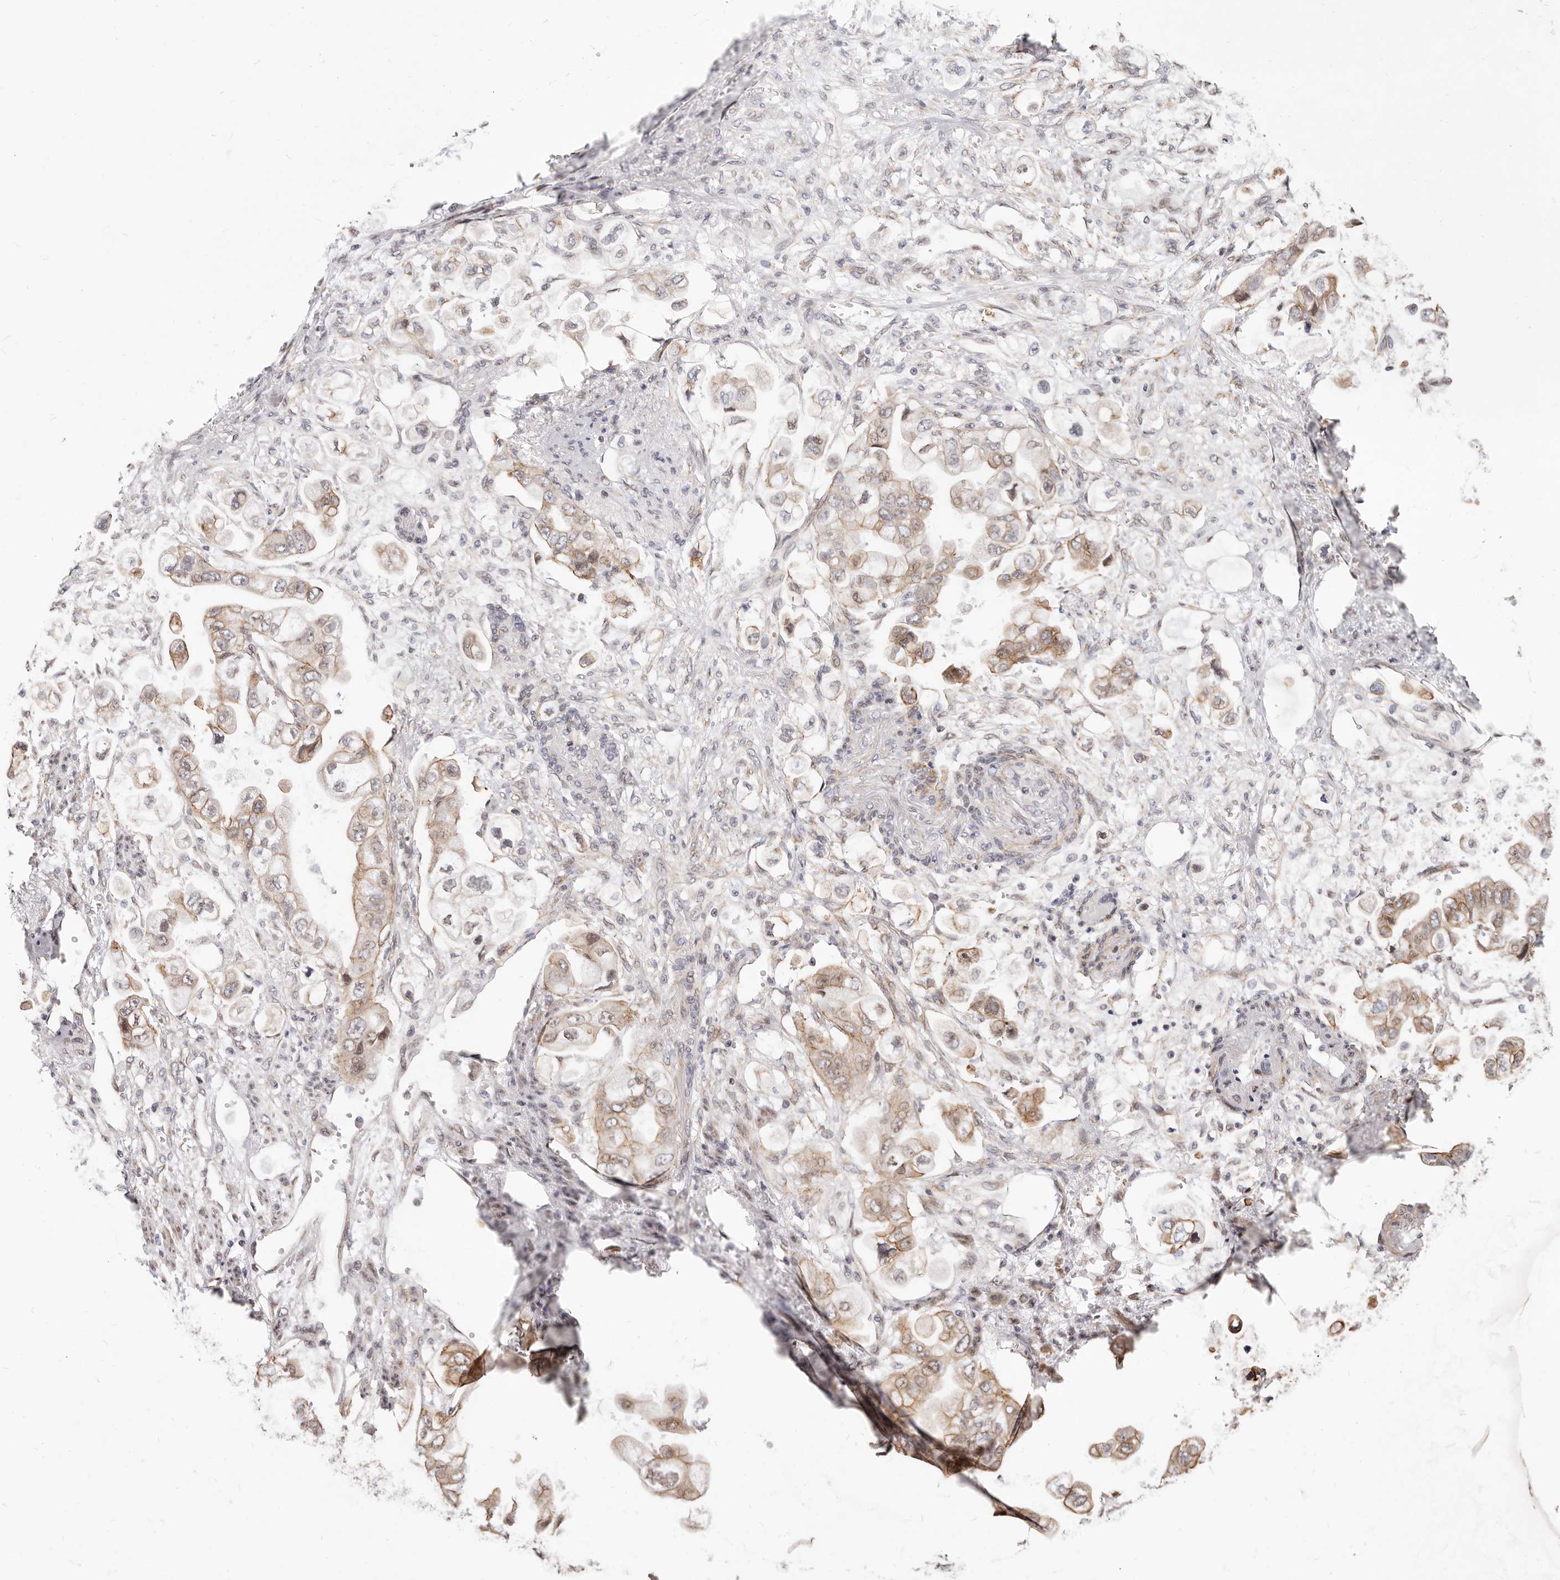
{"staining": {"intensity": "weak", "quantity": ">75%", "location": "cytoplasmic/membranous,nuclear"}, "tissue": "stomach cancer", "cell_type": "Tumor cells", "image_type": "cancer", "snomed": [{"axis": "morphology", "description": "Adenocarcinoma, NOS"}, {"axis": "topography", "description": "Stomach"}], "caption": "Protein expression analysis of human stomach cancer (adenocarcinoma) reveals weak cytoplasmic/membranous and nuclear expression in approximately >75% of tumor cells.", "gene": "EPHX3", "patient": {"sex": "male", "age": 62}}